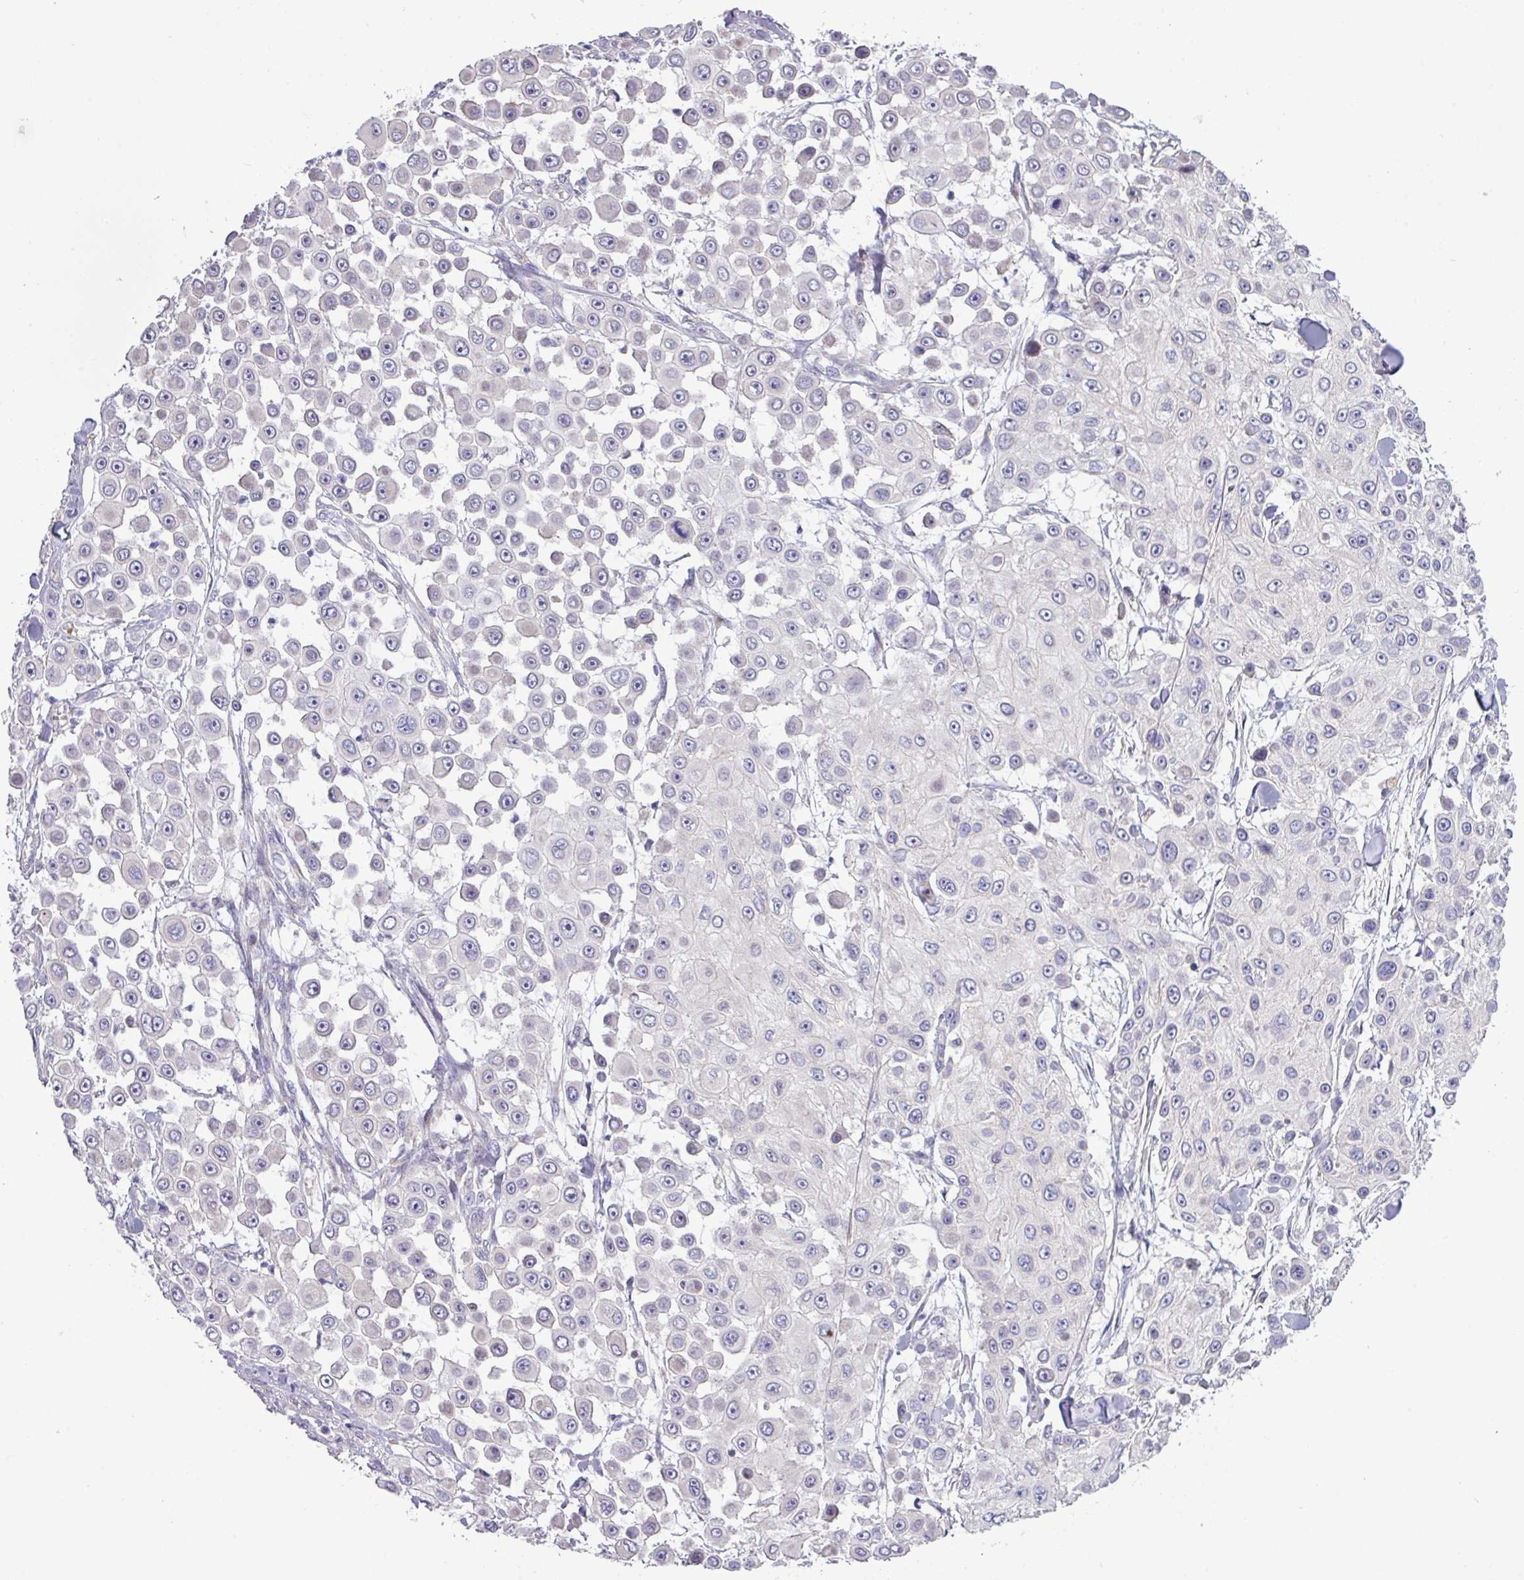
{"staining": {"intensity": "negative", "quantity": "none", "location": "none"}, "tissue": "skin cancer", "cell_type": "Tumor cells", "image_type": "cancer", "snomed": [{"axis": "morphology", "description": "Squamous cell carcinoma, NOS"}, {"axis": "topography", "description": "Skin"}], "caption": "There is no significant staining in tumor cells of skin squamous cell carcinoma.", "gene": "TNFSF12", "patient": {"sex": "male", "age": 67}}